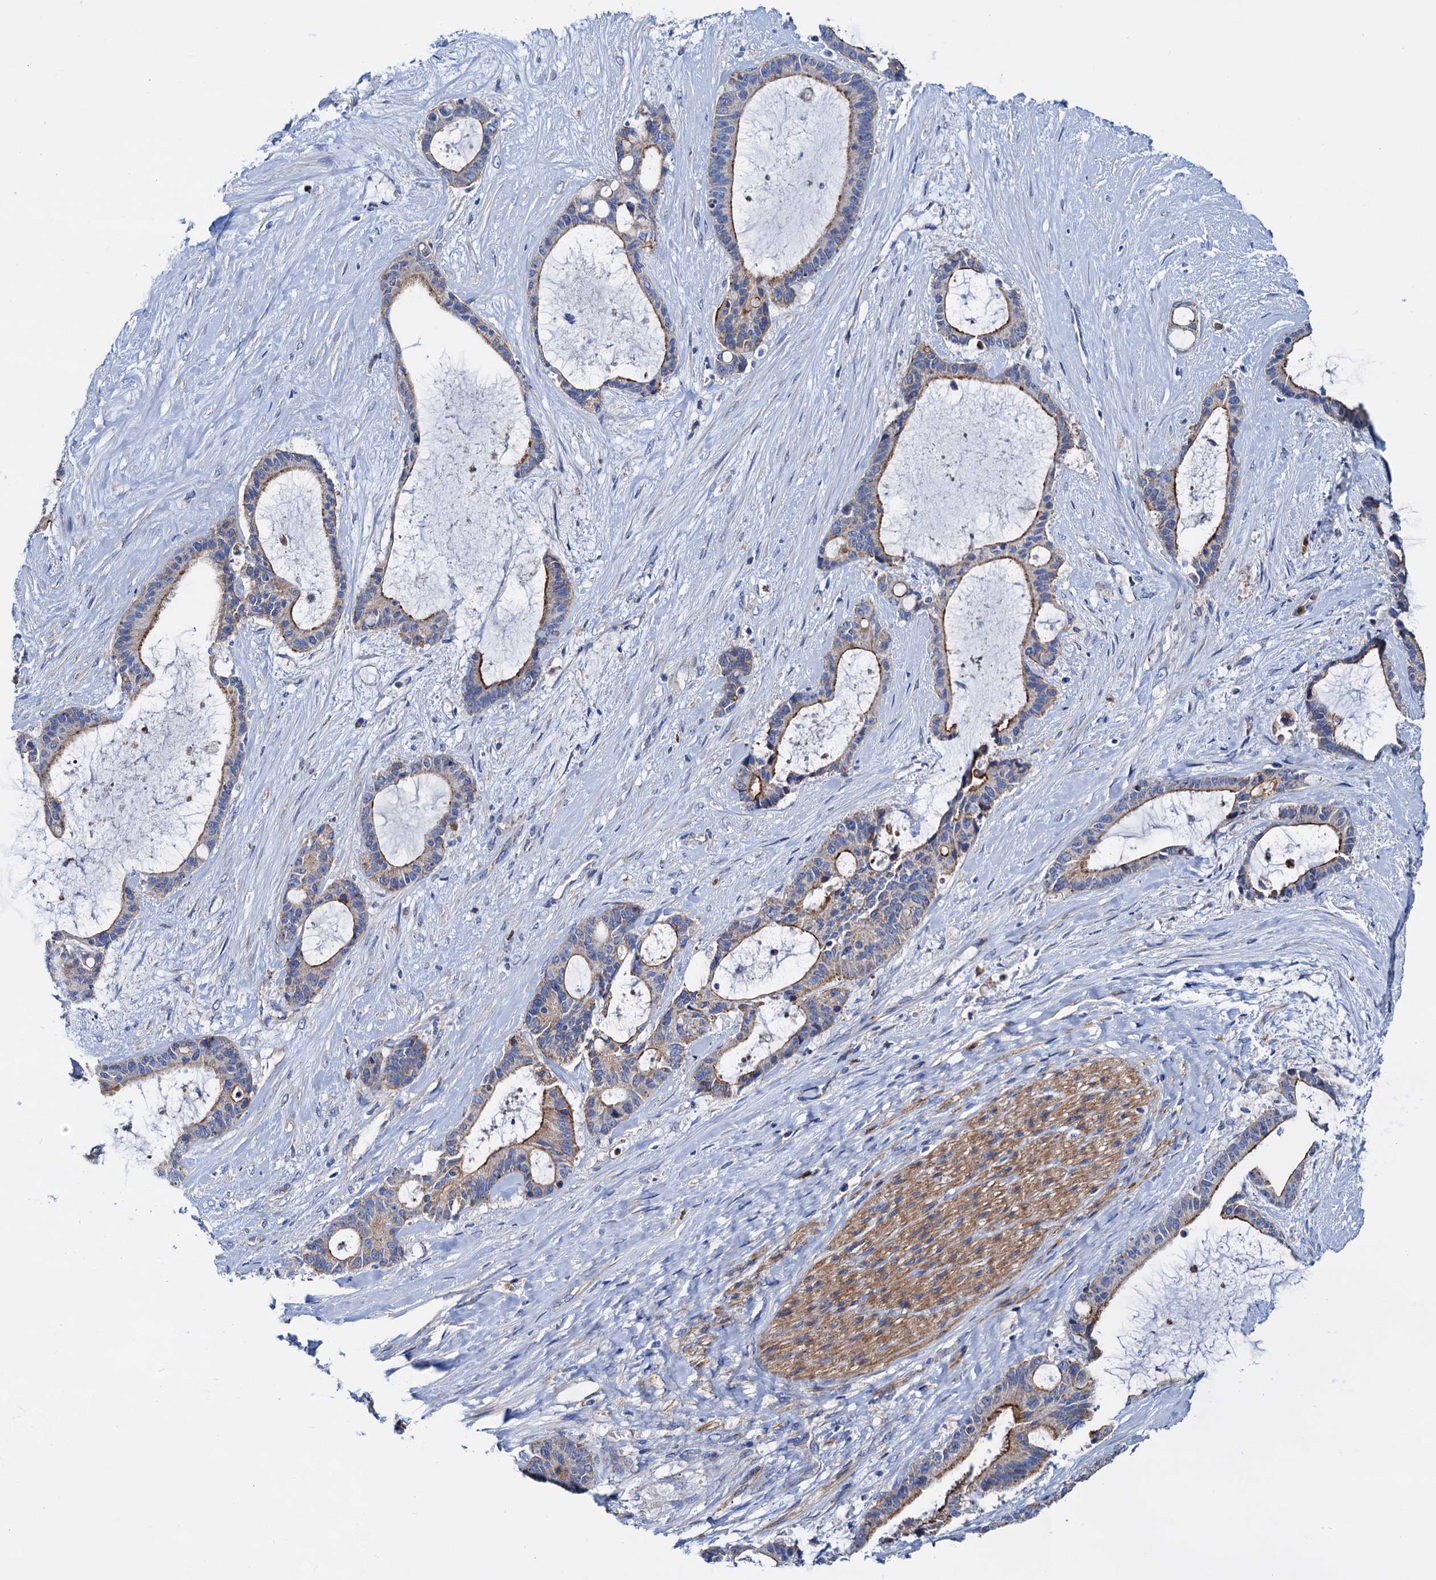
{"staining": {"intensity": "moderate", "quantity": "25%-75%", "location": "cytoplasmic/membranous"}, "tissue": "liver cancer", "cell_type": "Tumor cells", "image_type": "cancer", "snomed": [{"axis": "morphology", "description": "Normal tissue, NOS"}, {"axis": "morphology", "description": "Cholangiocarcinoma"}, {"axis": "topography", "description": "Liver"}, {"axis": "topography", "description": "Peripheral nerve tissue"}], "caption": "IHC of cholangiocarcinoma (liver) displays medium levels of moderate cytoplasmic/membranous staining in about 25%-75% of tumor cells.", "gene": "RASSF9", "patient": {"sex": "female", "age": 73}}